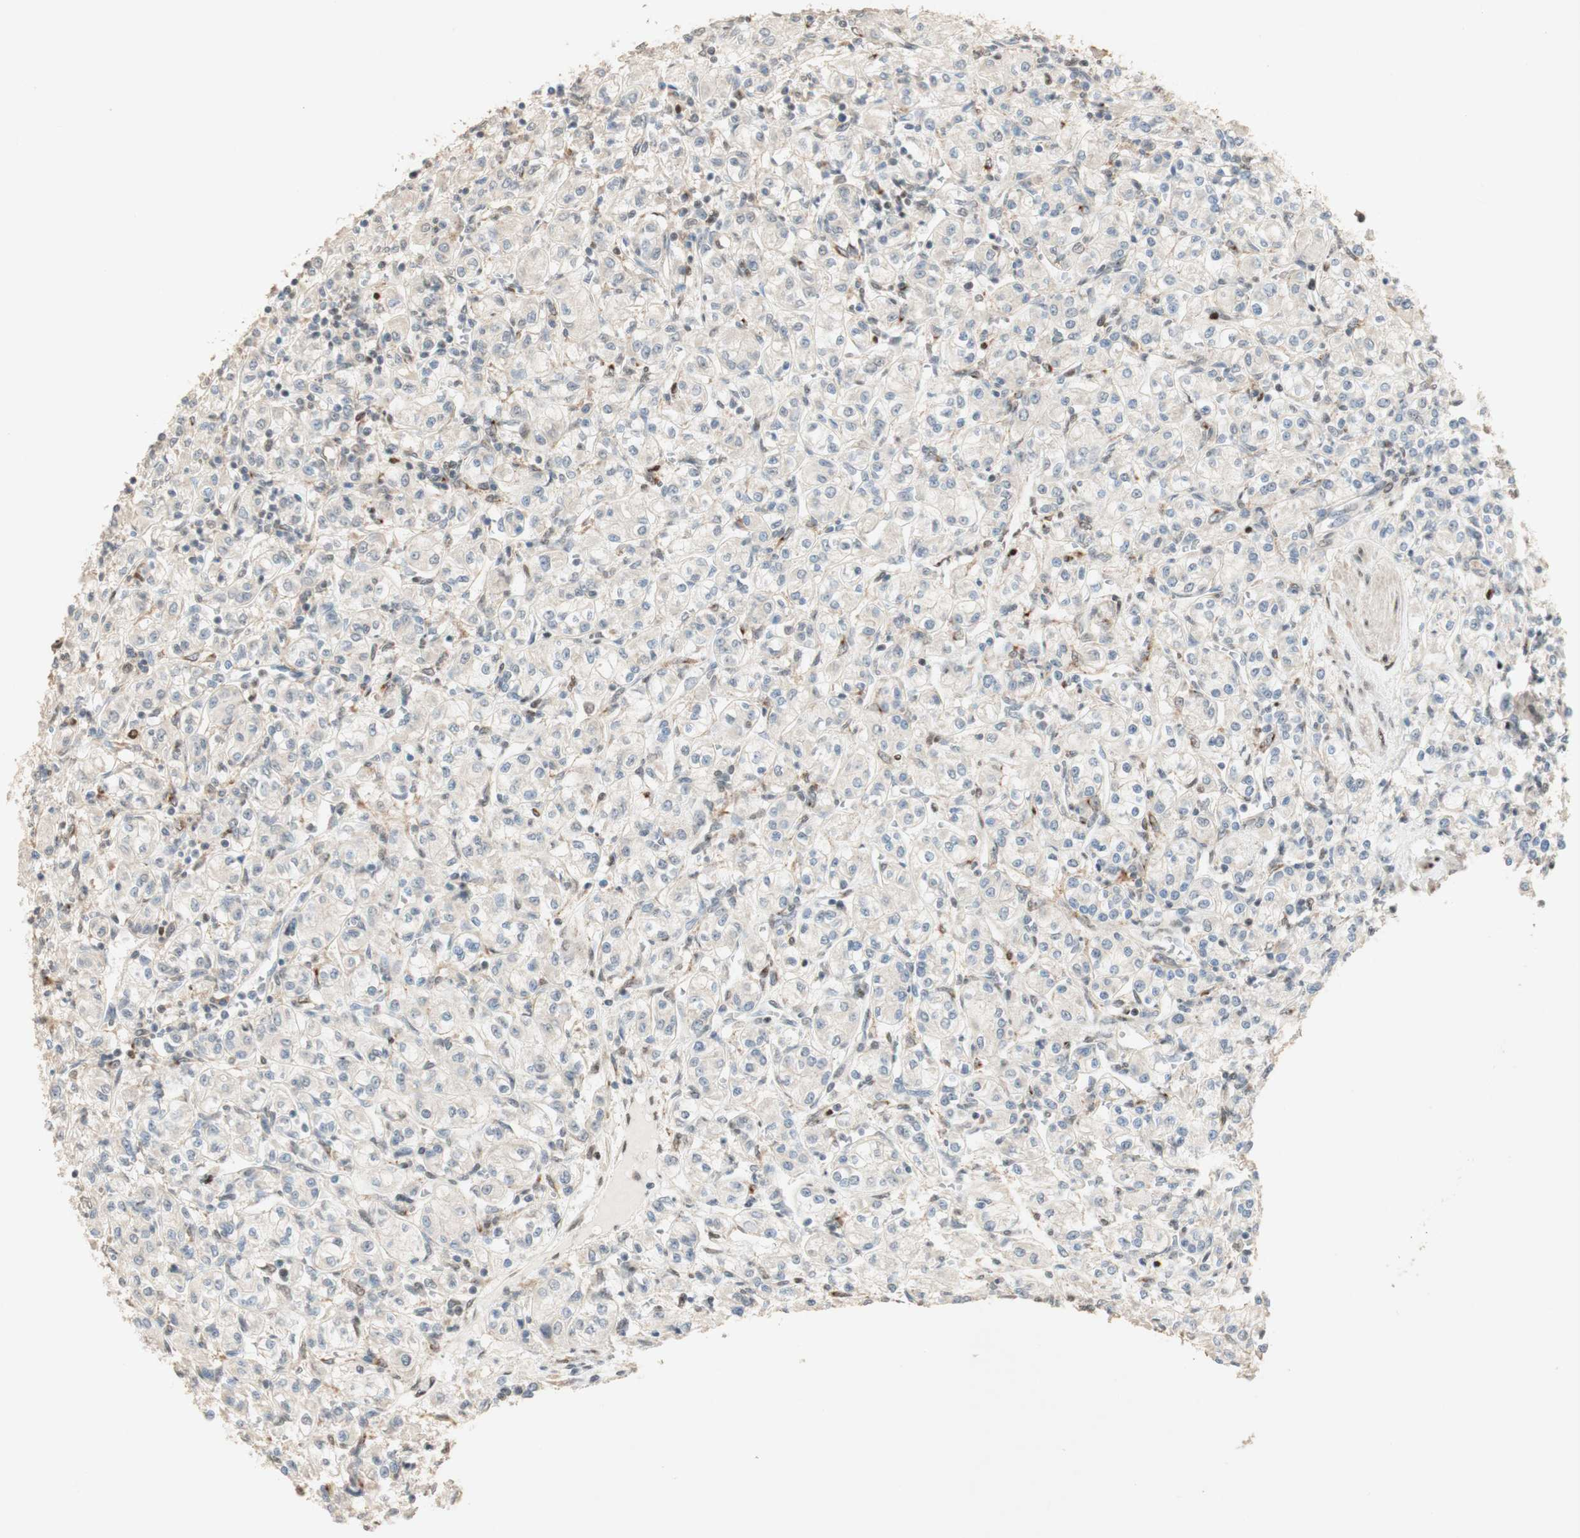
{"staining": {"intensity": "negative", "quantity": "none", "location": "none"}, "tissue": "renal cancer", "cell_type": "Tumor cells", "image_type": "cancer", "snomed": [{"axis": "morphology", "description": "Adenocarcinoma, NOS"}, {"axis": "topography", "description": "Kidney"}], "caption": "Photomicrograph shows no protein positivity in tumor cells of renal adenocarcinoma tissue. Nuclei are stained in blue.", "gene": "FOXP1", "patient": {"sex": "male", "age": 77}}